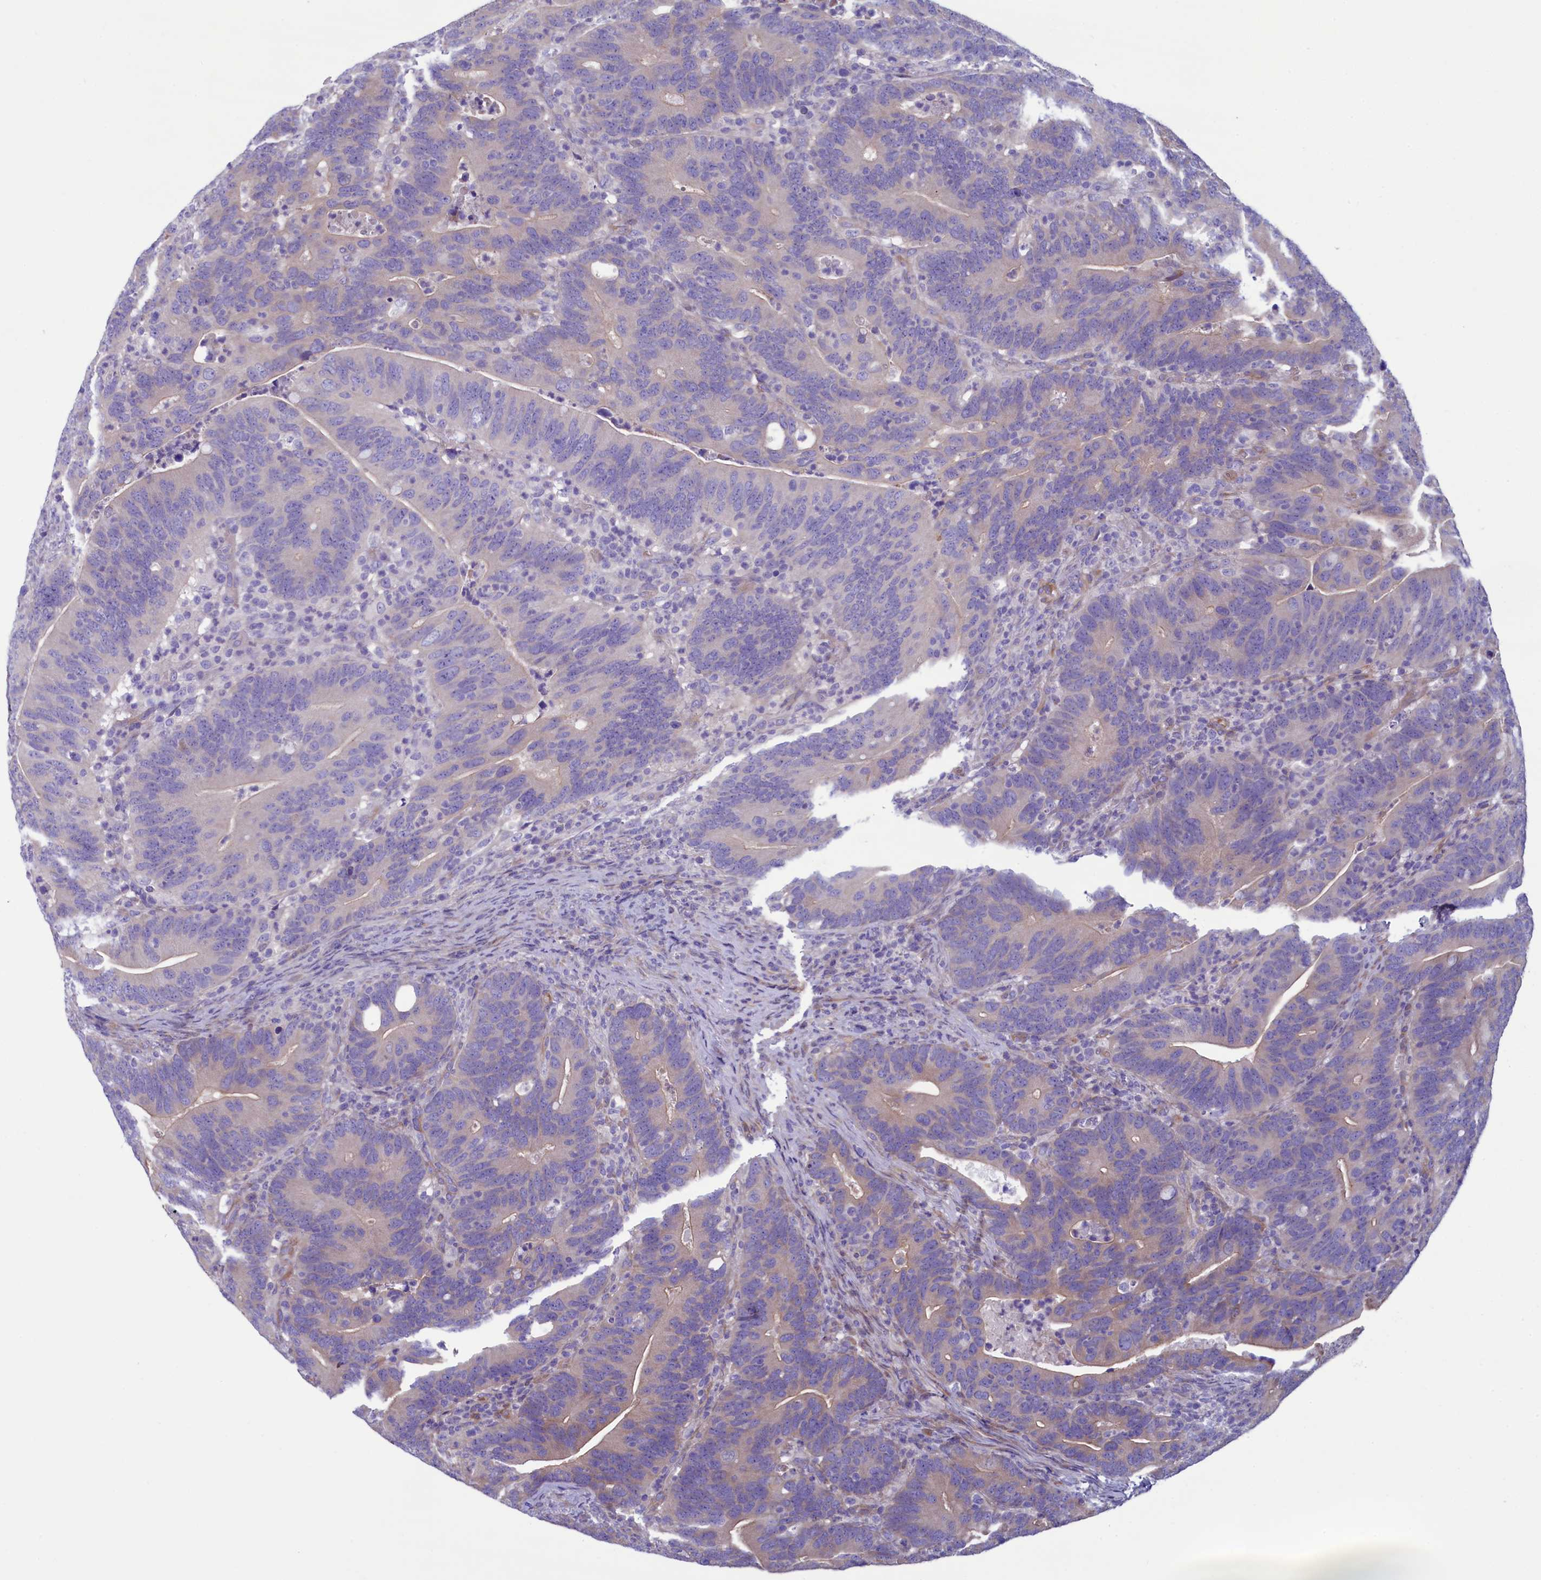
{"staining": {"intensity": "weak", "quantity": "<25%", "location": "cytoplasmic/membranous"}, "tissue": "colorectal cancer", "cell_type": "Tumor cells", "image_type": "cancer", "snomed": [{"axis": "morphology", "description": "Adenocarcinoma, NOS"}, {"axis": "topography", "description": "Colon"}], "caption": "Immunohistochemical staining of adenocarcinoma (colorectal) shows no significant expression in tumor cells.", "gene": "KRBOX5", "patient": {"sex": "female", "age": 66}}